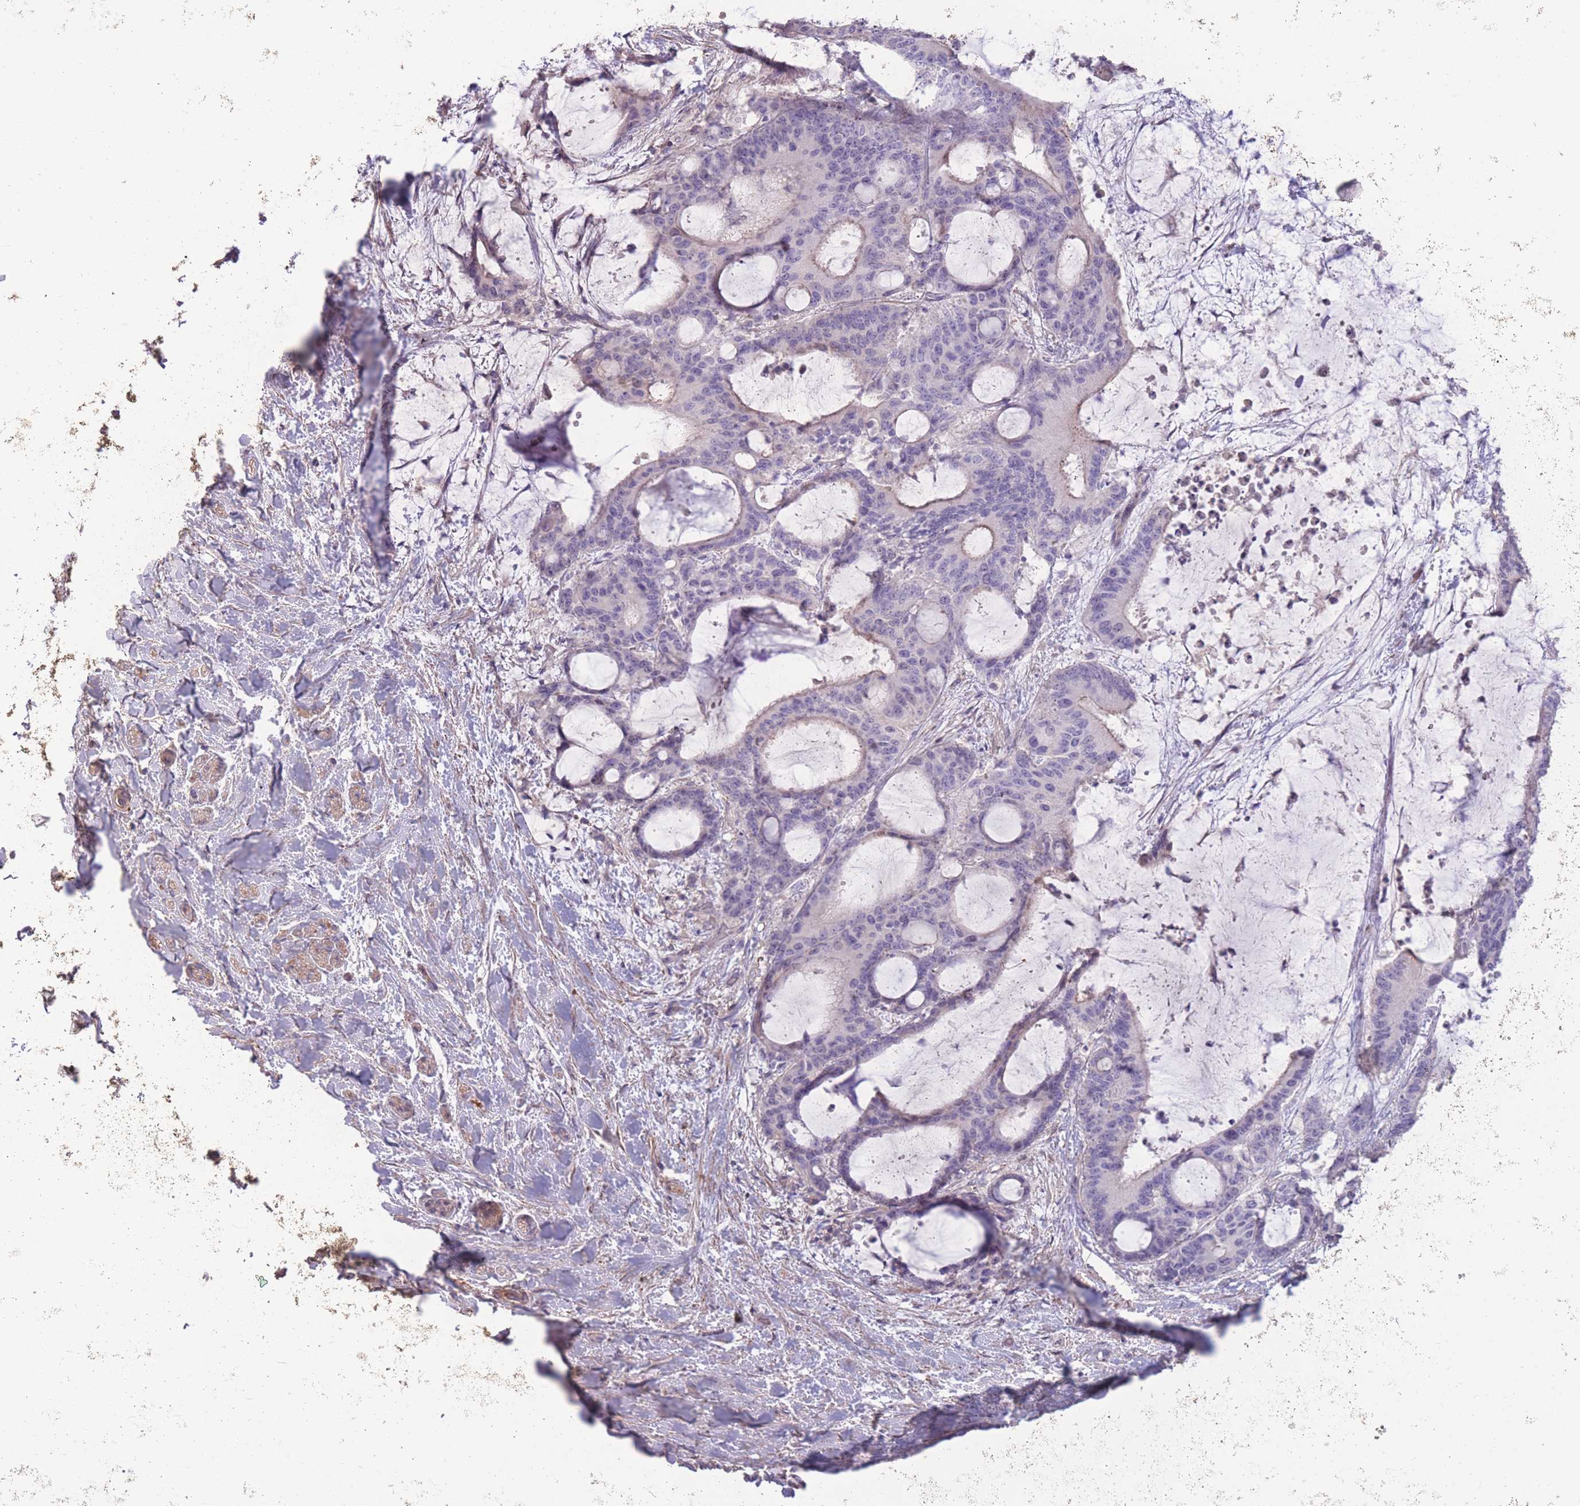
{"staining": {"intensity": "negative", "quantity": "none", "location": "none"}, "tissue": "liver cancer", "cell_type": "Tumor cells", "image_type": "cancer", "snomed": [{"axis": "morphology", "description": "Normal tissue, NOS"}, {"axis": "morphology", "description": "Cholangiocarcinoma"}, {"axis": "topography", "description": "Liver"}, {"axis": "topography", "description": "Peripheral nerve tissue"}], "caption": "Liver cancer (cholangiocarcinoma) was stained to show a protein in brown. There is no significant expression in tumor cells. Brightfield microscopy of IHC stained with DAB (3,3'-diaminobenzidine) (brown) and hematoxylin (blue), captured at high magnification.", "gene": "RSPH10B", "patient": {"sex": "female", "age": 73}}